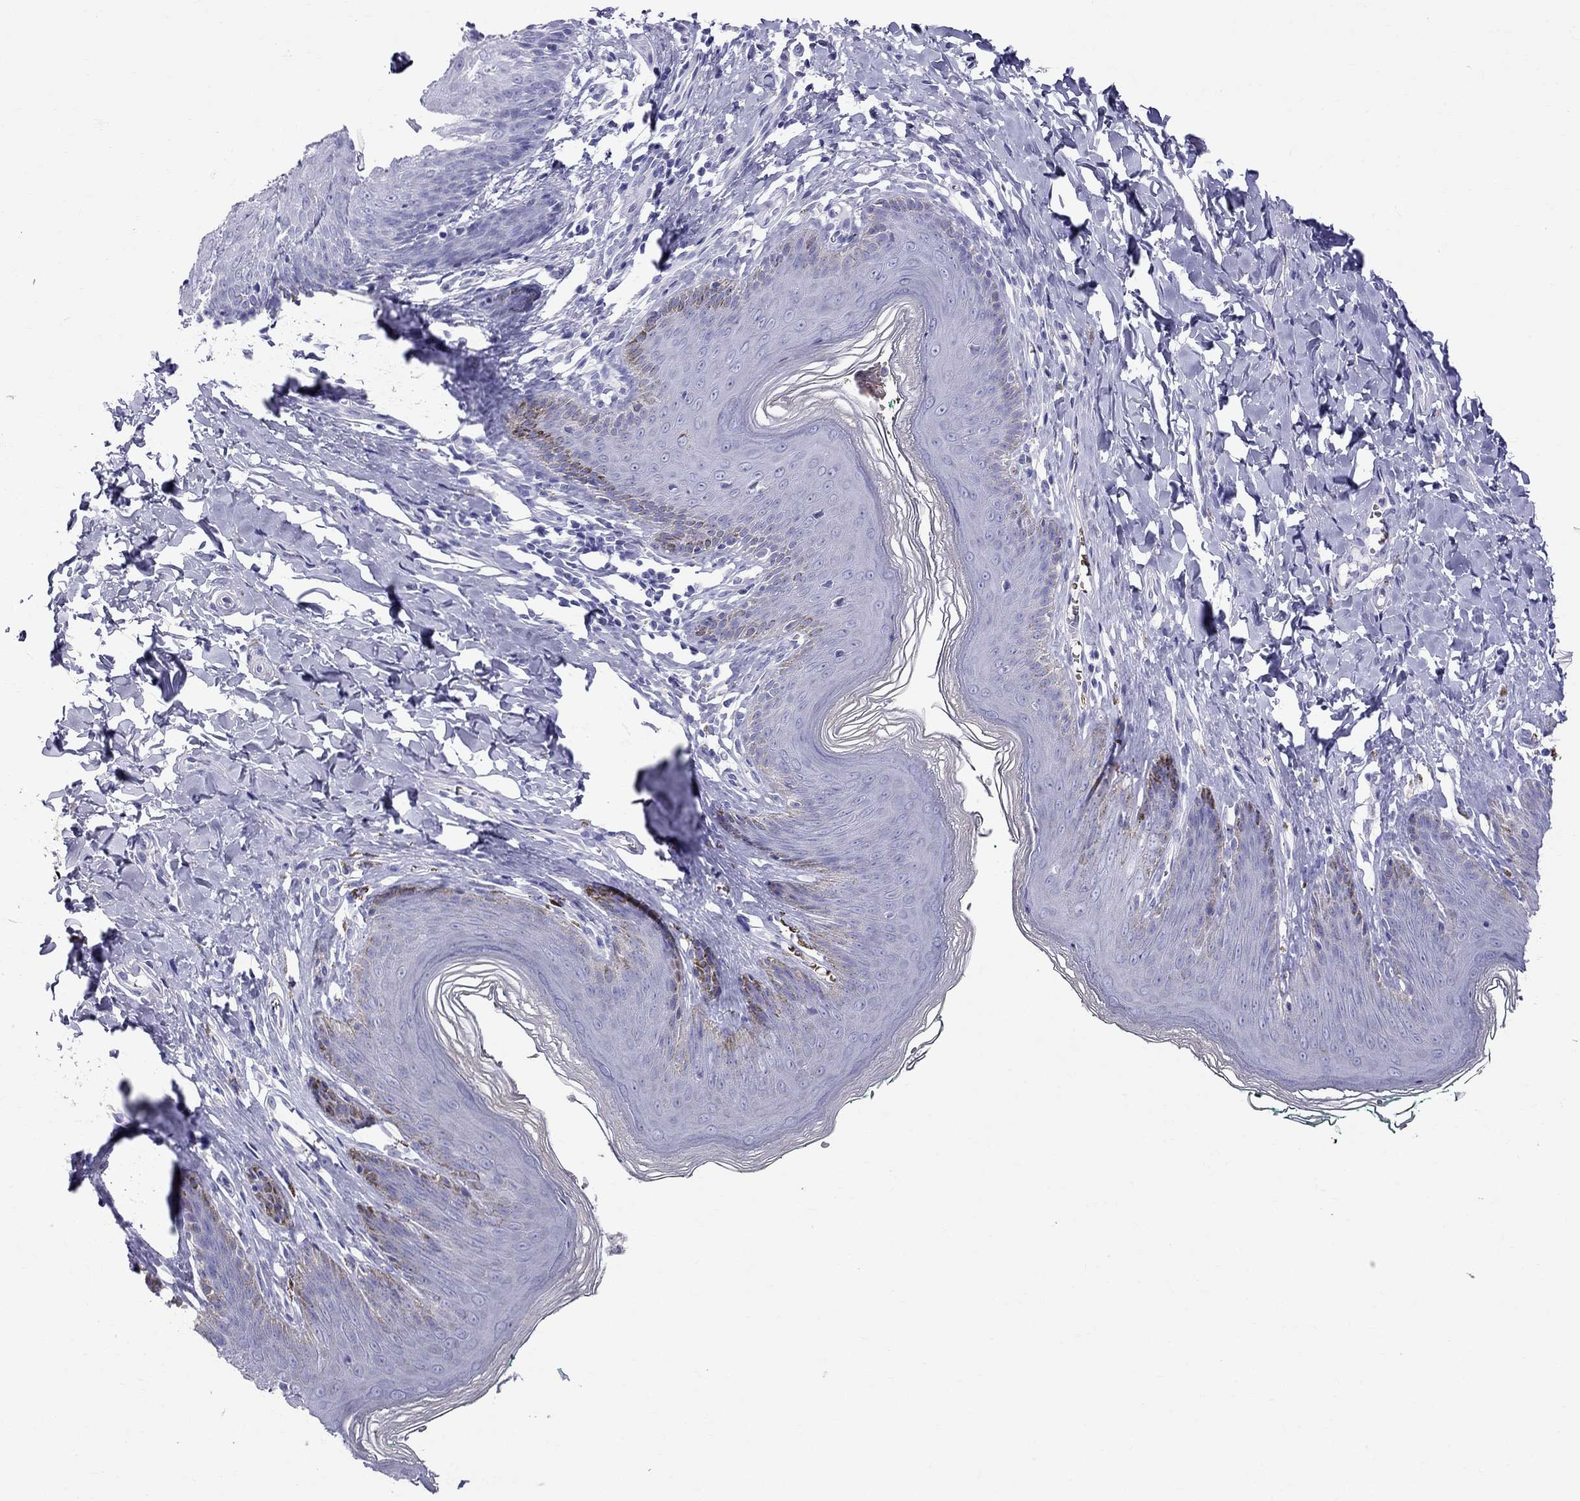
{"staining": {"intensity": "negative", "quantity": "none", "location": "none"}, "tissue": "skin", "cell_type": "Epidermal cells", "image_type": "normal", "snomed": [{"axis": "morphology", "description": "Normal tissue, NOS"}, {"axis": "topography", "description": "Vulva"}, {"axis": "topography", "description": "Peripheral nerve tissue"}], "caption": "This histopathology image is of normal skin stained with IHC to label a protein in brown with the nuclei are counter-stained blue. There is no staining in epidermal cells. (Brightfield microscopy of DAB (3,3'-diaminobenzidine) IHC at high magnification).", "gene": "DNAAF6", "patient": {"sex": "female", "age": 66}}